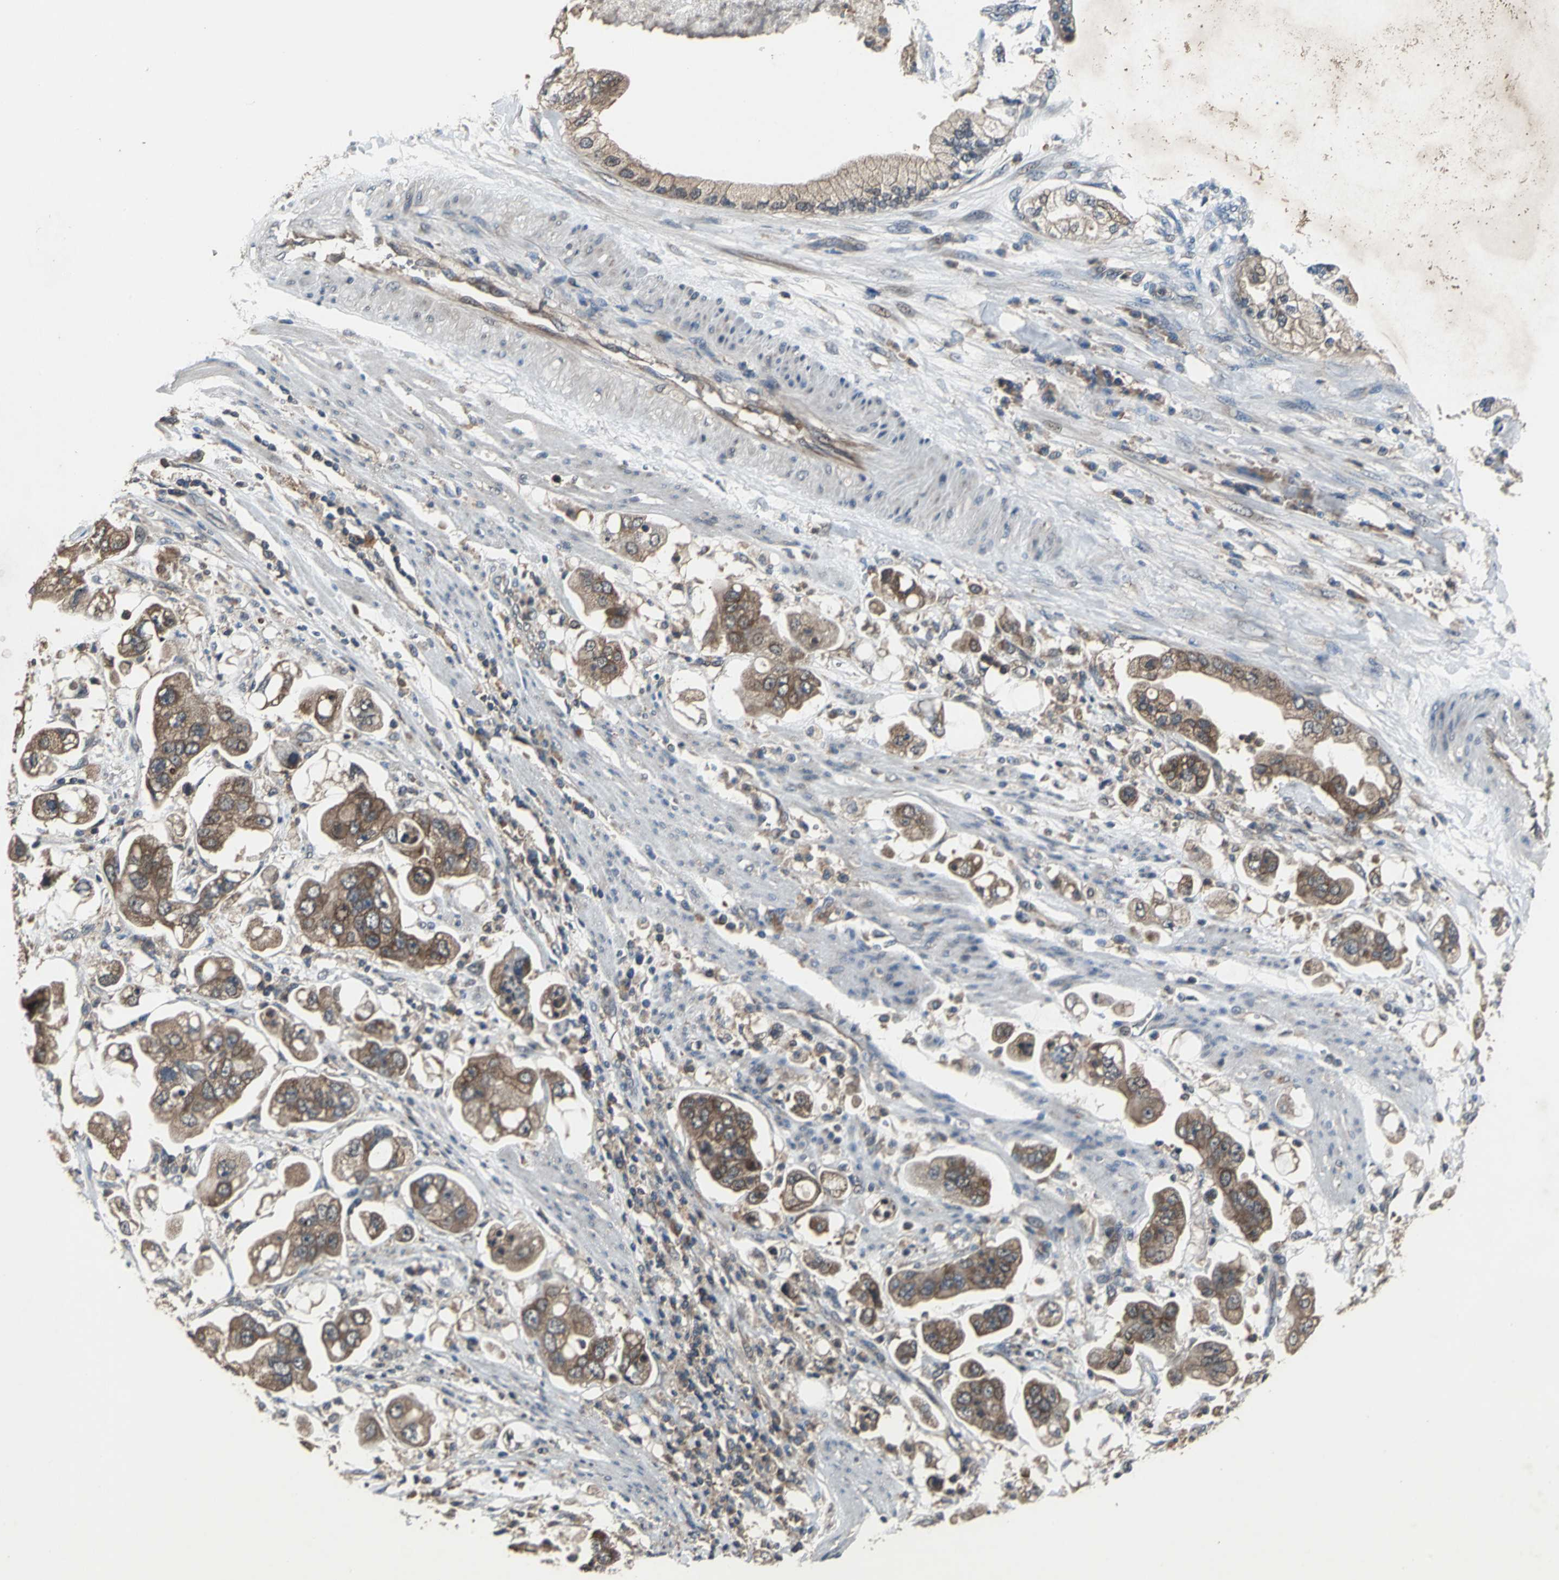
{"staining": {"intensity": "strong", "quantity": ">75%", "location": "cytoplasmic/membranous"}, "tissue": "stomach cancer", "cell_type": "Tumor cells", "image_type": "cancer", "snomed": [{"axis": "morphology", "description": "Adenocarcinoma, NOS"}, {"axis": "topography", "description": "Stomach"}], "caption": "Brown immunohistochemical staining in human stomach cancer reveals strong cytoplasmic/membranous expression in about >75% of tumor cells. The staining was performed using DAB to visualize the protein expression in brown, while the nuclei were stained in blue with hematoxylin (Magnification: 20x).", "gene": "ZNF608", "patient": {"sex": "male", "age": 62}}